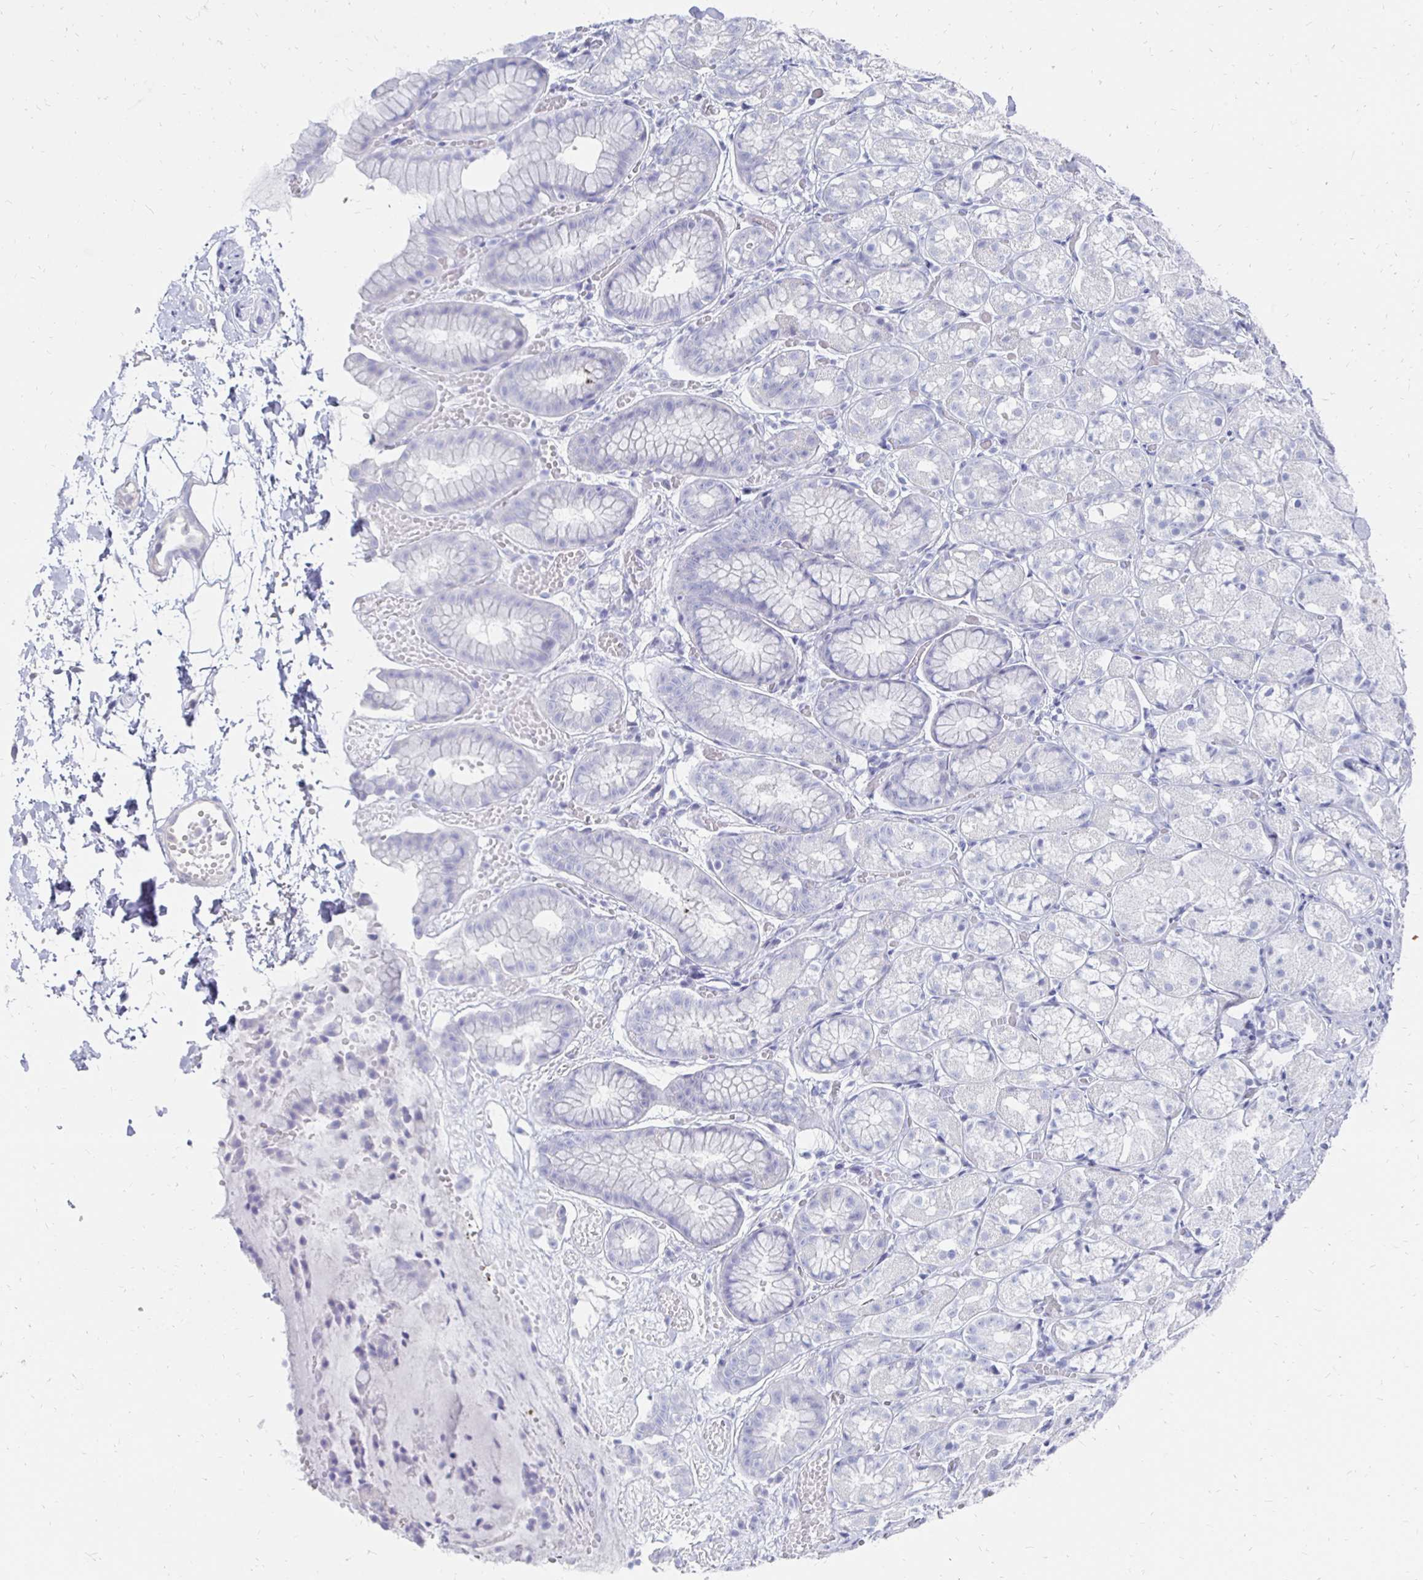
{"staining": {"intensity": "negative", "quantity": "none", "location": "none"}, "tissue": "stomach", "cell_type": "Glandular cells", "image_type": "normal", "snomed": [{"axis": "morphology", "description": "Normal tissue, NOS"}, {"axis": "topography", "description": "Stomach"}], "caption": "The micrograph displays no staining of glandular cells in unremarkable stomach.", "gene": "SYCP3", "patient": {"sex": "male", "age": 70}}